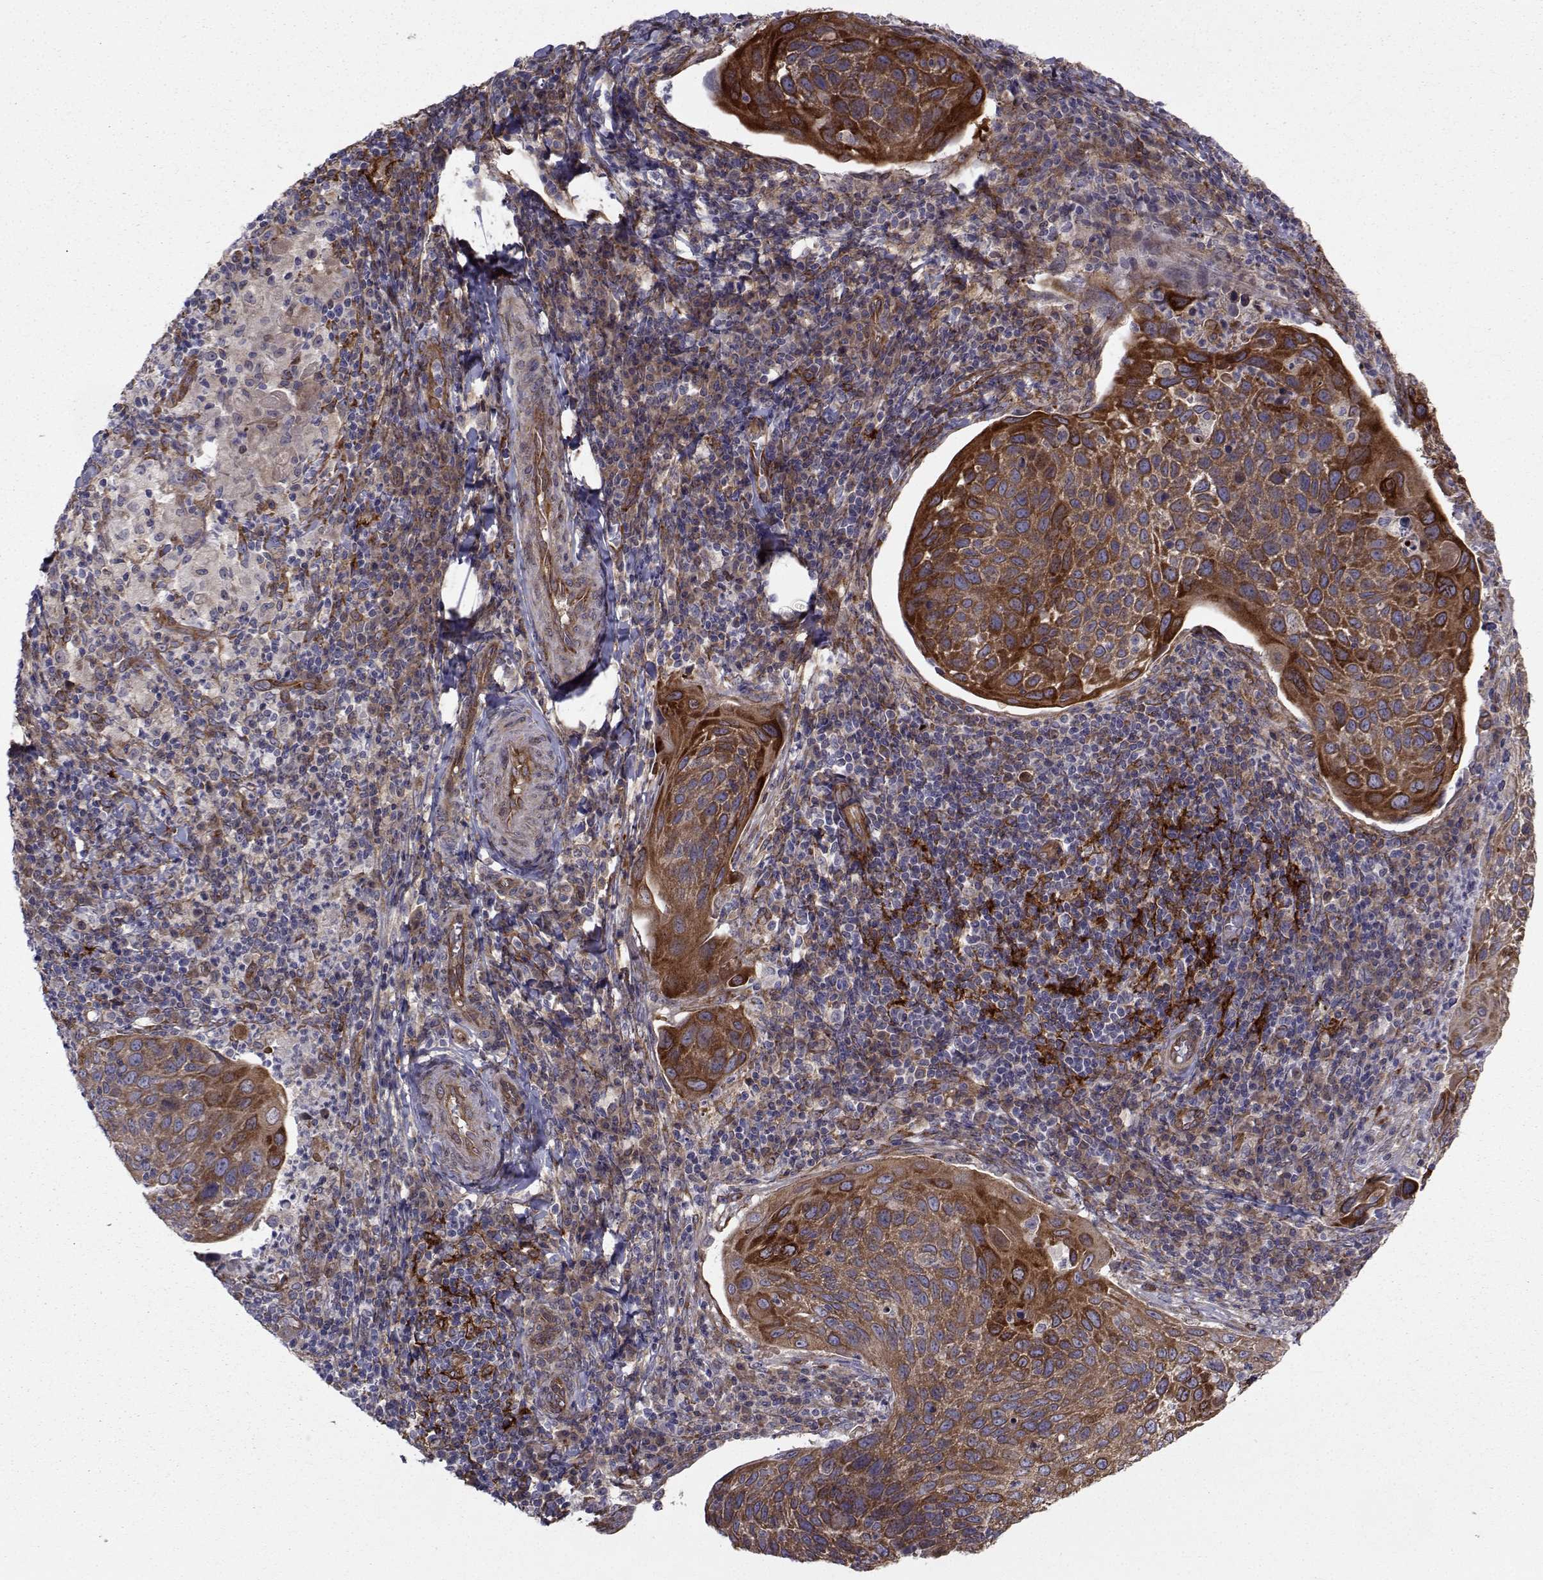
{"staining": {"intensity": "strong", "quantity": ">75%", "location": "cytoplasmic/membranous"}, "tissue": "cervical cancer", "cell_type": "Tumor cells", "image_type": "cancer", "snomed": [{"axis": "morphology", "description": "Squamous cell carcinoma, NOS"}, {"axis": "topography", "description": "Cervix"}], "caption": "Approximately >75% of tumor cells in human cervical cancer (squamous cell carcinoma) demonstrate strong cytoplasmic/membranous protein staining as visualized by brown immunohistochemical staining.", "gene": "TRIP10", "patient": {"sex": "female", "age": 54}}